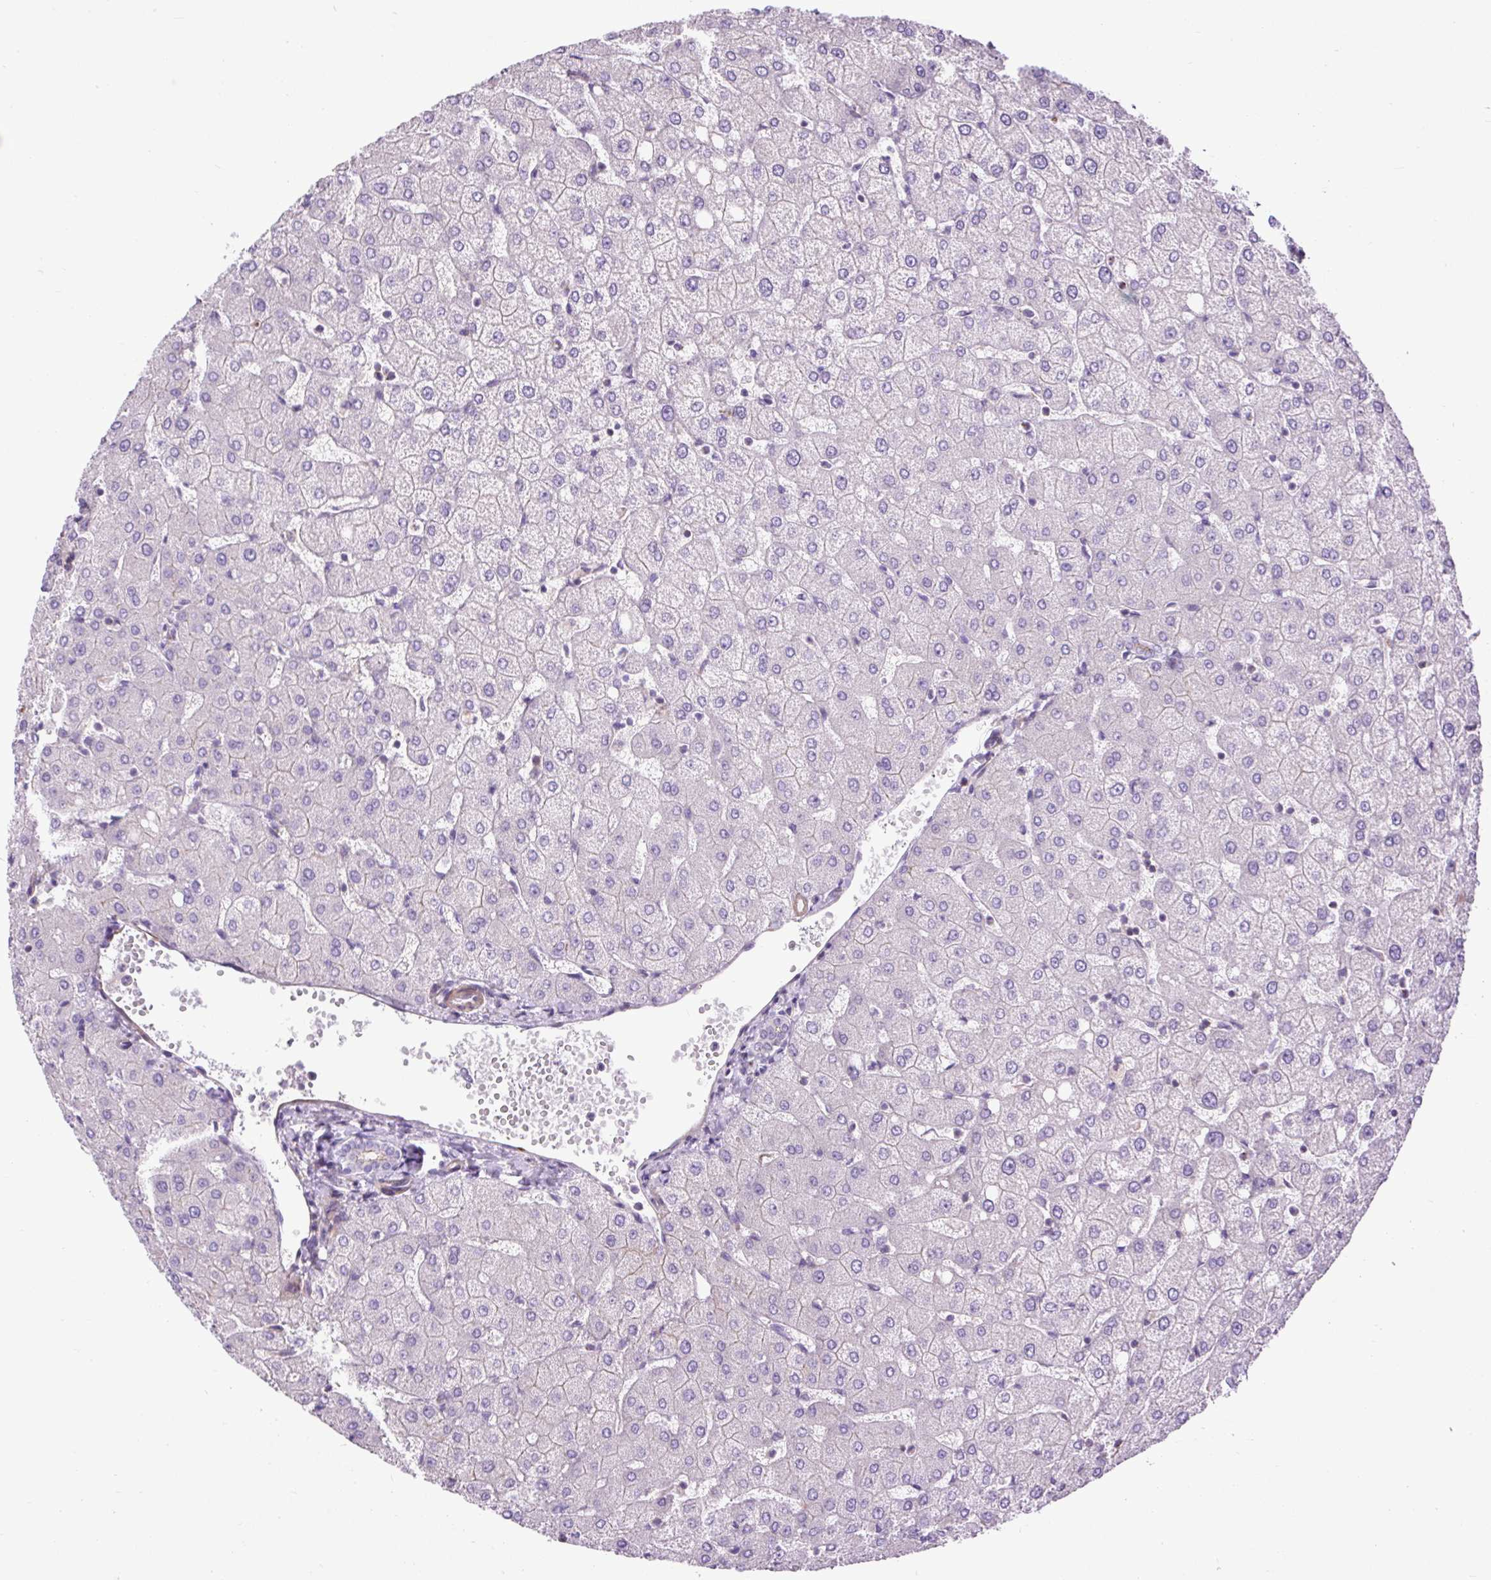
{"staining": {"intensity": "negative", "quantity": "none", "location": "none"}, "tissue": "liver", "cell_type": "Cholangiocytes", "image_type": "normal", "snomed": [{"axis": "morphology", "description": "Normal tissue, NOS"}, {"axis": "topography", "description": "Liver"}], "caption": "High magnification brightfield microscopy of unremarkable liver stained with DAB (brown) and counterstained with hematoxylin (blue): cholangiocytes show no significant positivity. Brightfield microscopy of IHC stained with DAB (3,3'-diaminobenzidine) (brown) and hematoxylin (blue), captured at high magnification.", "gene": "ZNF197", "patient": {"sex": "female", "age": 54}}